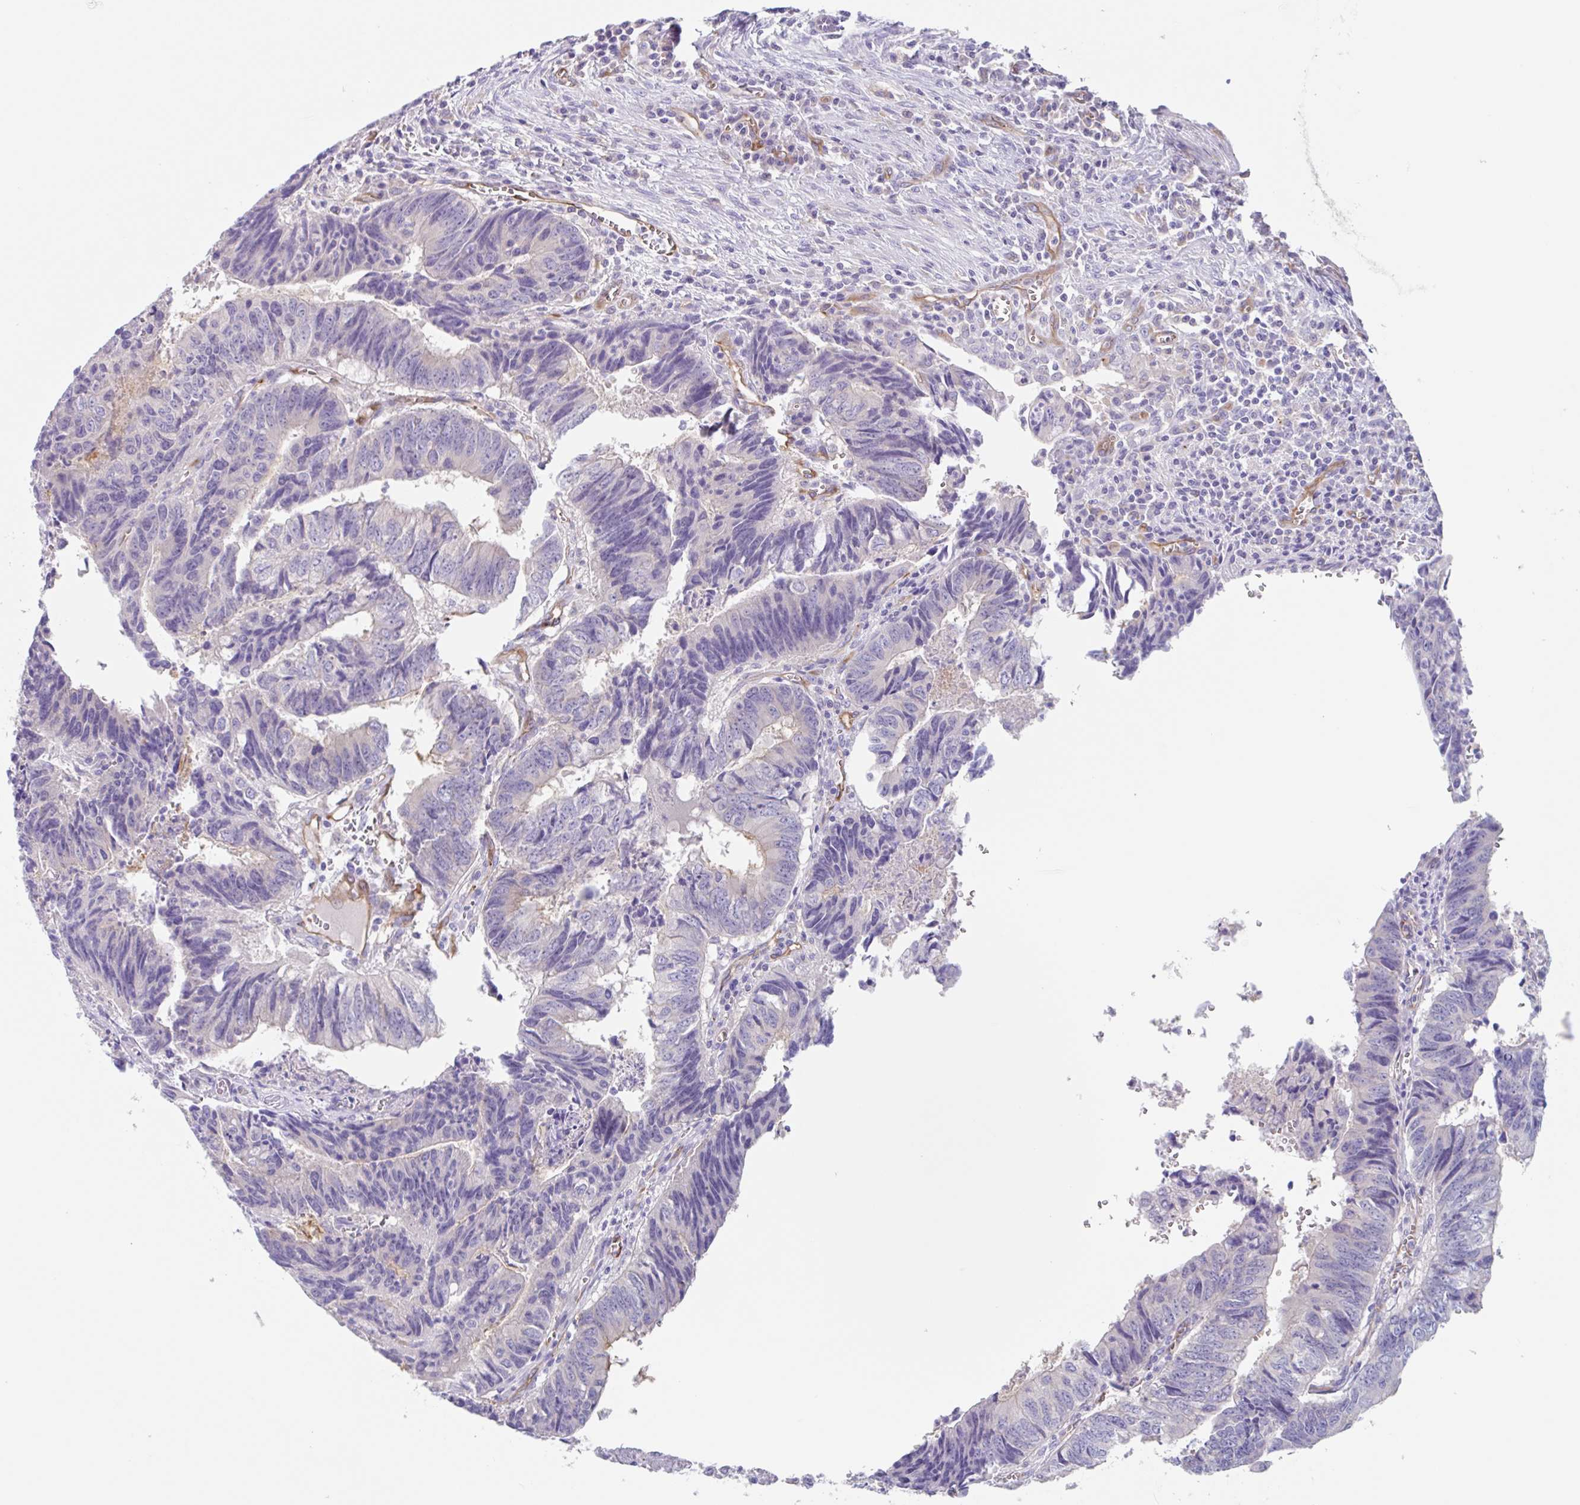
{"staining": {"intensity": "negative", "quantity": "none", "location": "none"}, "tissue": "colorectal cancer", "cell_type": "Tumor cells", "image_type": "cancer", "snomed": [{"axis": "morphology", "description": "Adenocarcinoma, NOS"}, {"axis": "topography", "description": "Colon"}], "caption": "Adenocarcinoma (colorectal) was stained to show a protein in brown. There is no significant staining in tumor cells. (Brightfield microscopy of DAB immunohistochemistry at high magnification).", "gene": "EHD4", "patient": {"sex": "male", "age": 86}}